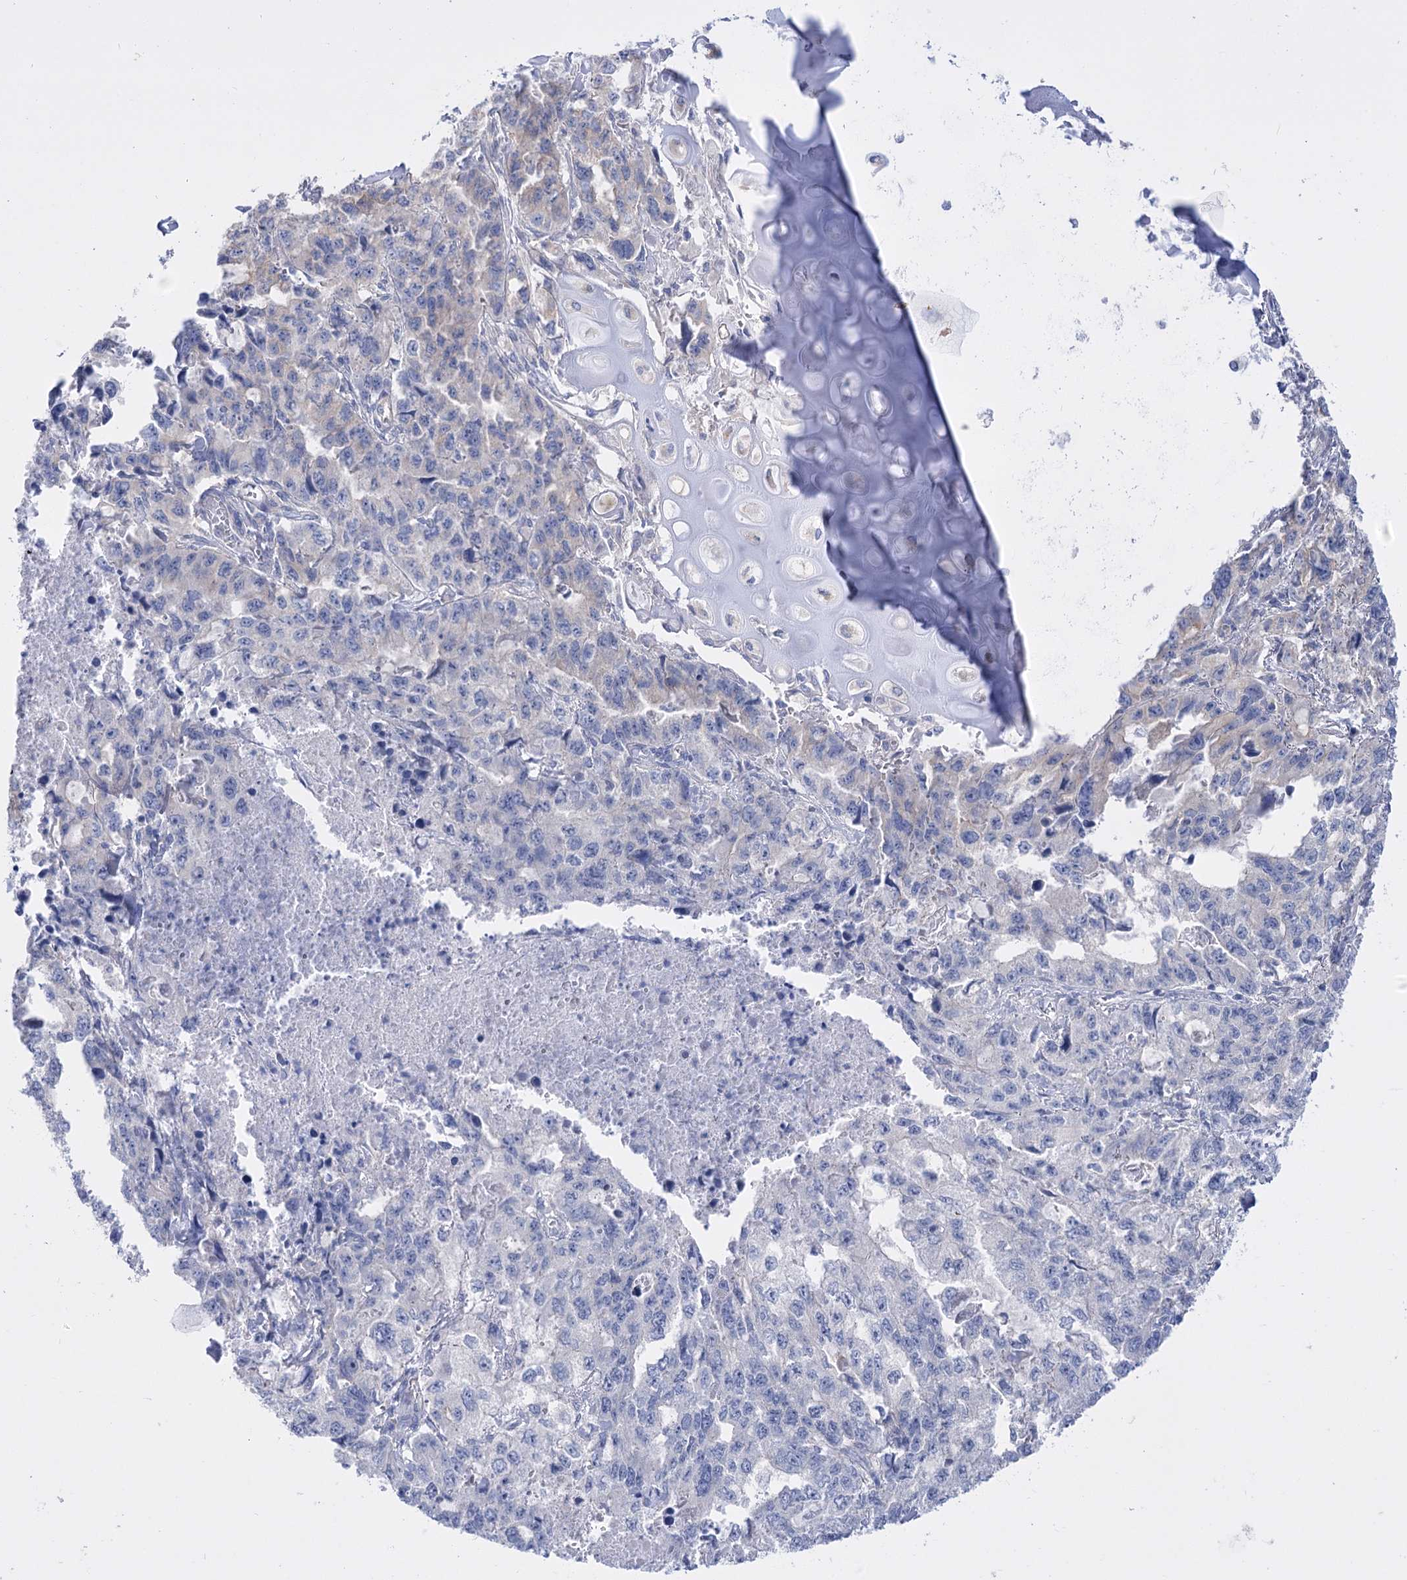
{"staining": {"intensity": "negative", "quantity": "none", "location": "none"}, "tissue": "lung cancer", "cell_type": "Tumor cells", "image_type": "cancer", "snomed": [{"axis": "morphology", "description": "Adenocarcinoma, NOS"}, {"axis": "topography", "description": "Lung"}], "caption": "A photomicrograph of human lung adenocarcinoma is negative for staining in tumor cells.", "gene": "LRRC34", "patient": {"sex": "female", "age": 51}}